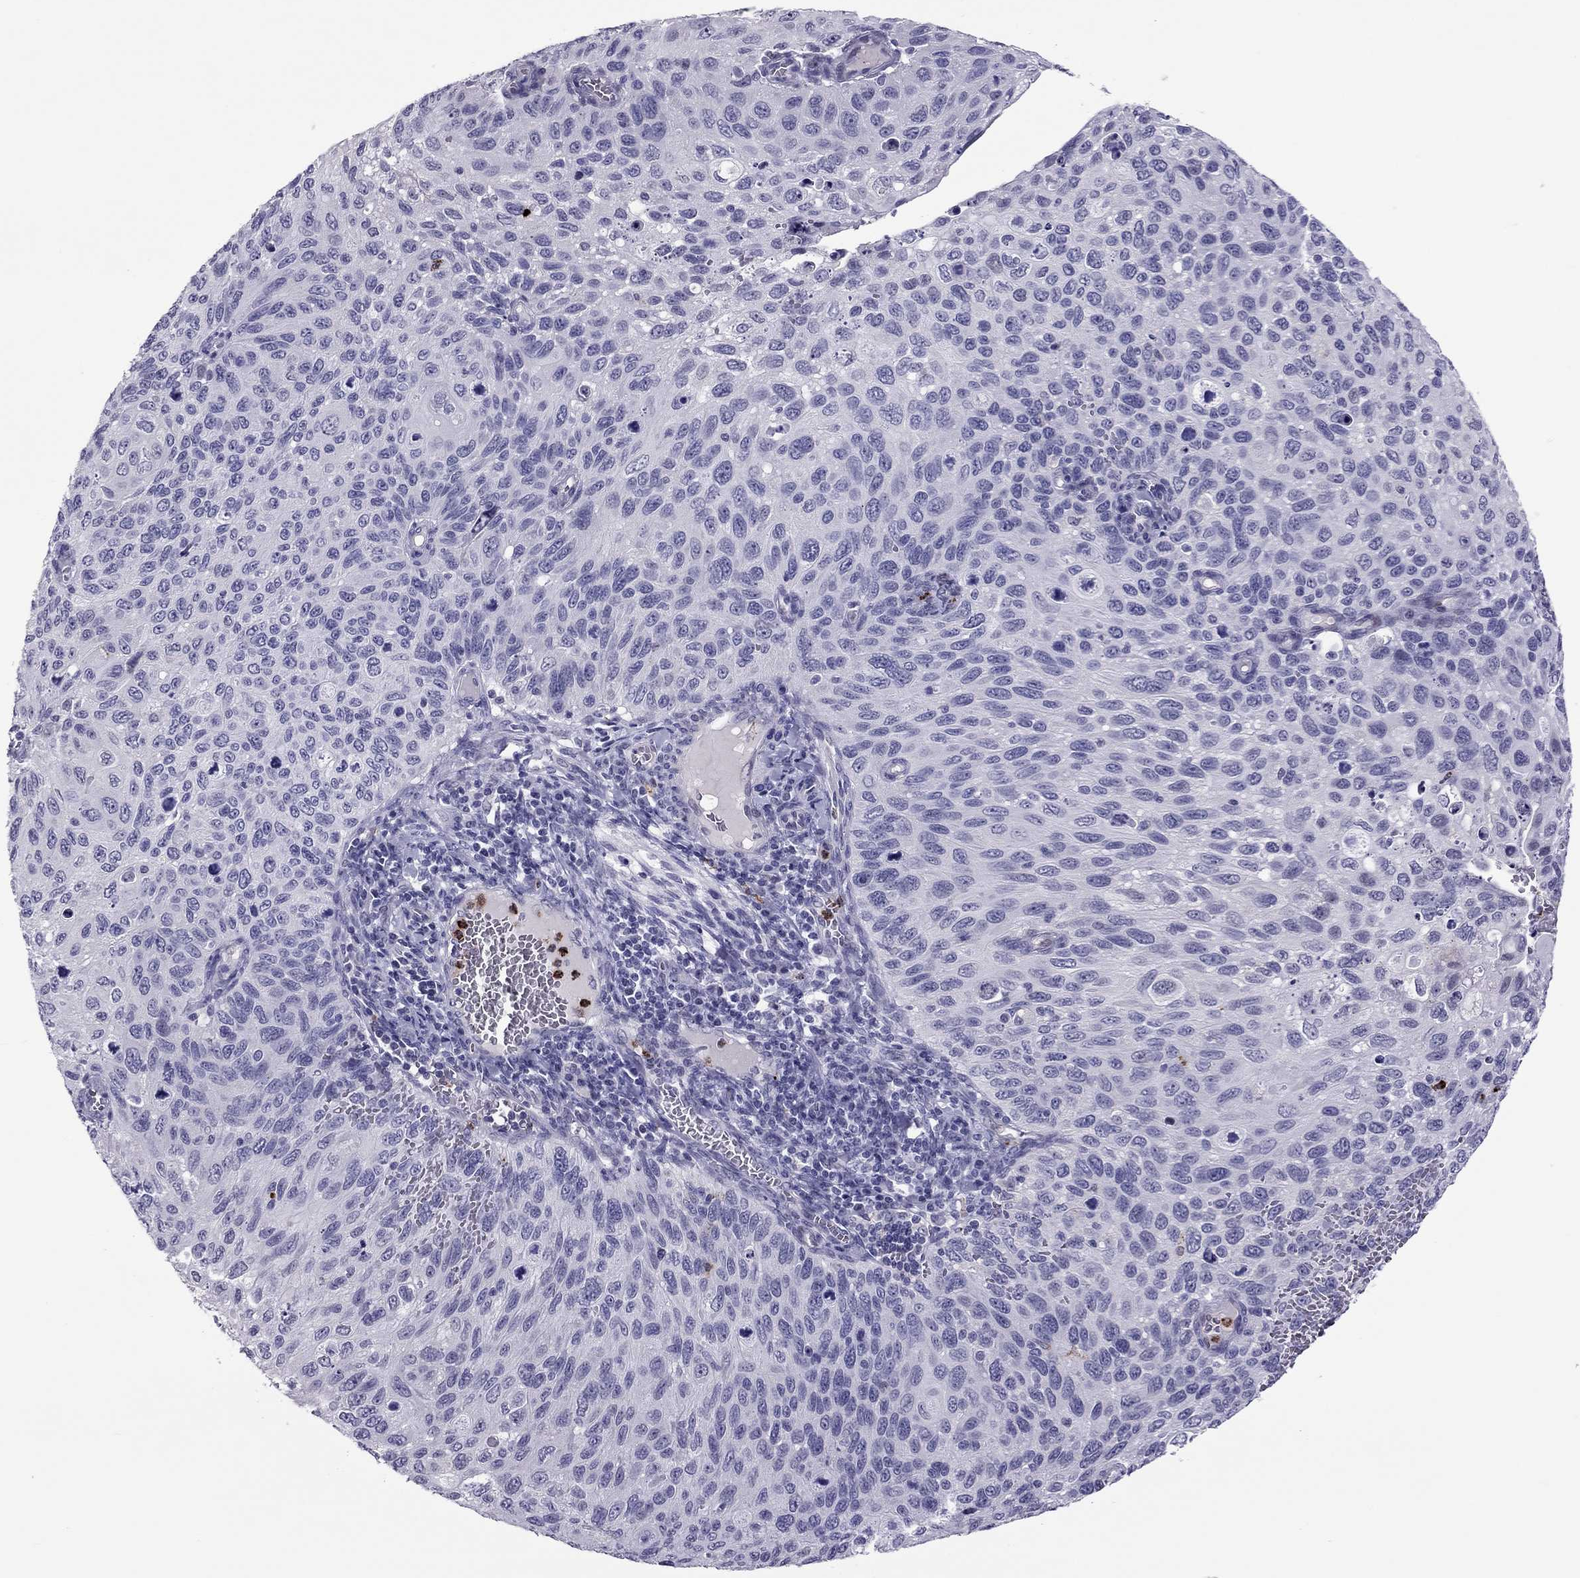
{"staining": {"intensity": "negative", "quantity": "none", "location": "none"}, "tissue": "cervical cancer", "cell_type": "Tumor cells", "image_type": "cancer", "snomed": [{"axis": "morphology", "description": "Squamous cell carcinoma, NOS"}, {"axis": "topography", "description": "Cervix"}], "caption": "Cervical cancer (squamous cell carcinoma) was stained to show a protein in brown. There is no significant staining in tumor cells.", "gene": "CCL27", "patient": {"sex": "female", "age": 70}}